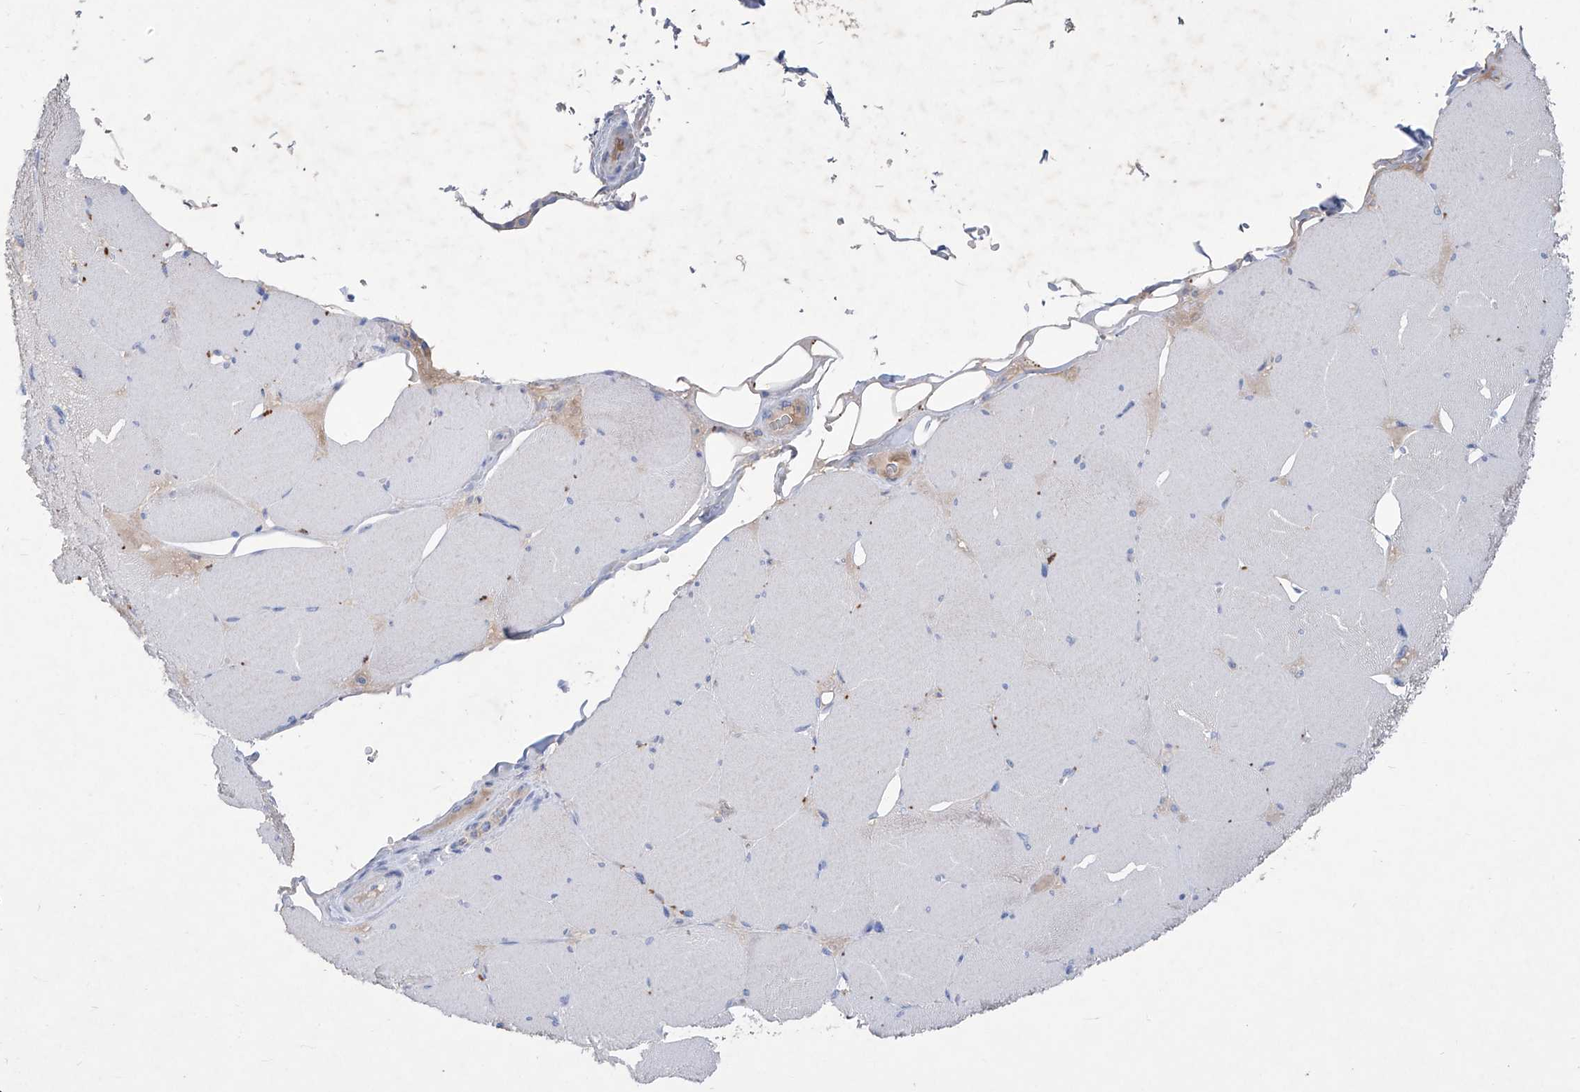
{"staining": {"intensity": "negative", "quantity": "none", "location": "none"}, "tissue": "skeletal muscle", "cell_type": "Myocytes", "image_type": "normal", "snomed": [{"axis": "morphology", "description": "Normal tissue, NOS"}, {"axis": "topography", "description": "Skeletal muscle"}, {"axis": "topography", "description": "Head-Neck"}], "caption": "Myocytes are negative for brown protein staining in normal skeletal muscle.", "gene": "ASNS", "patient": {"sex": "male", "age": 66}}